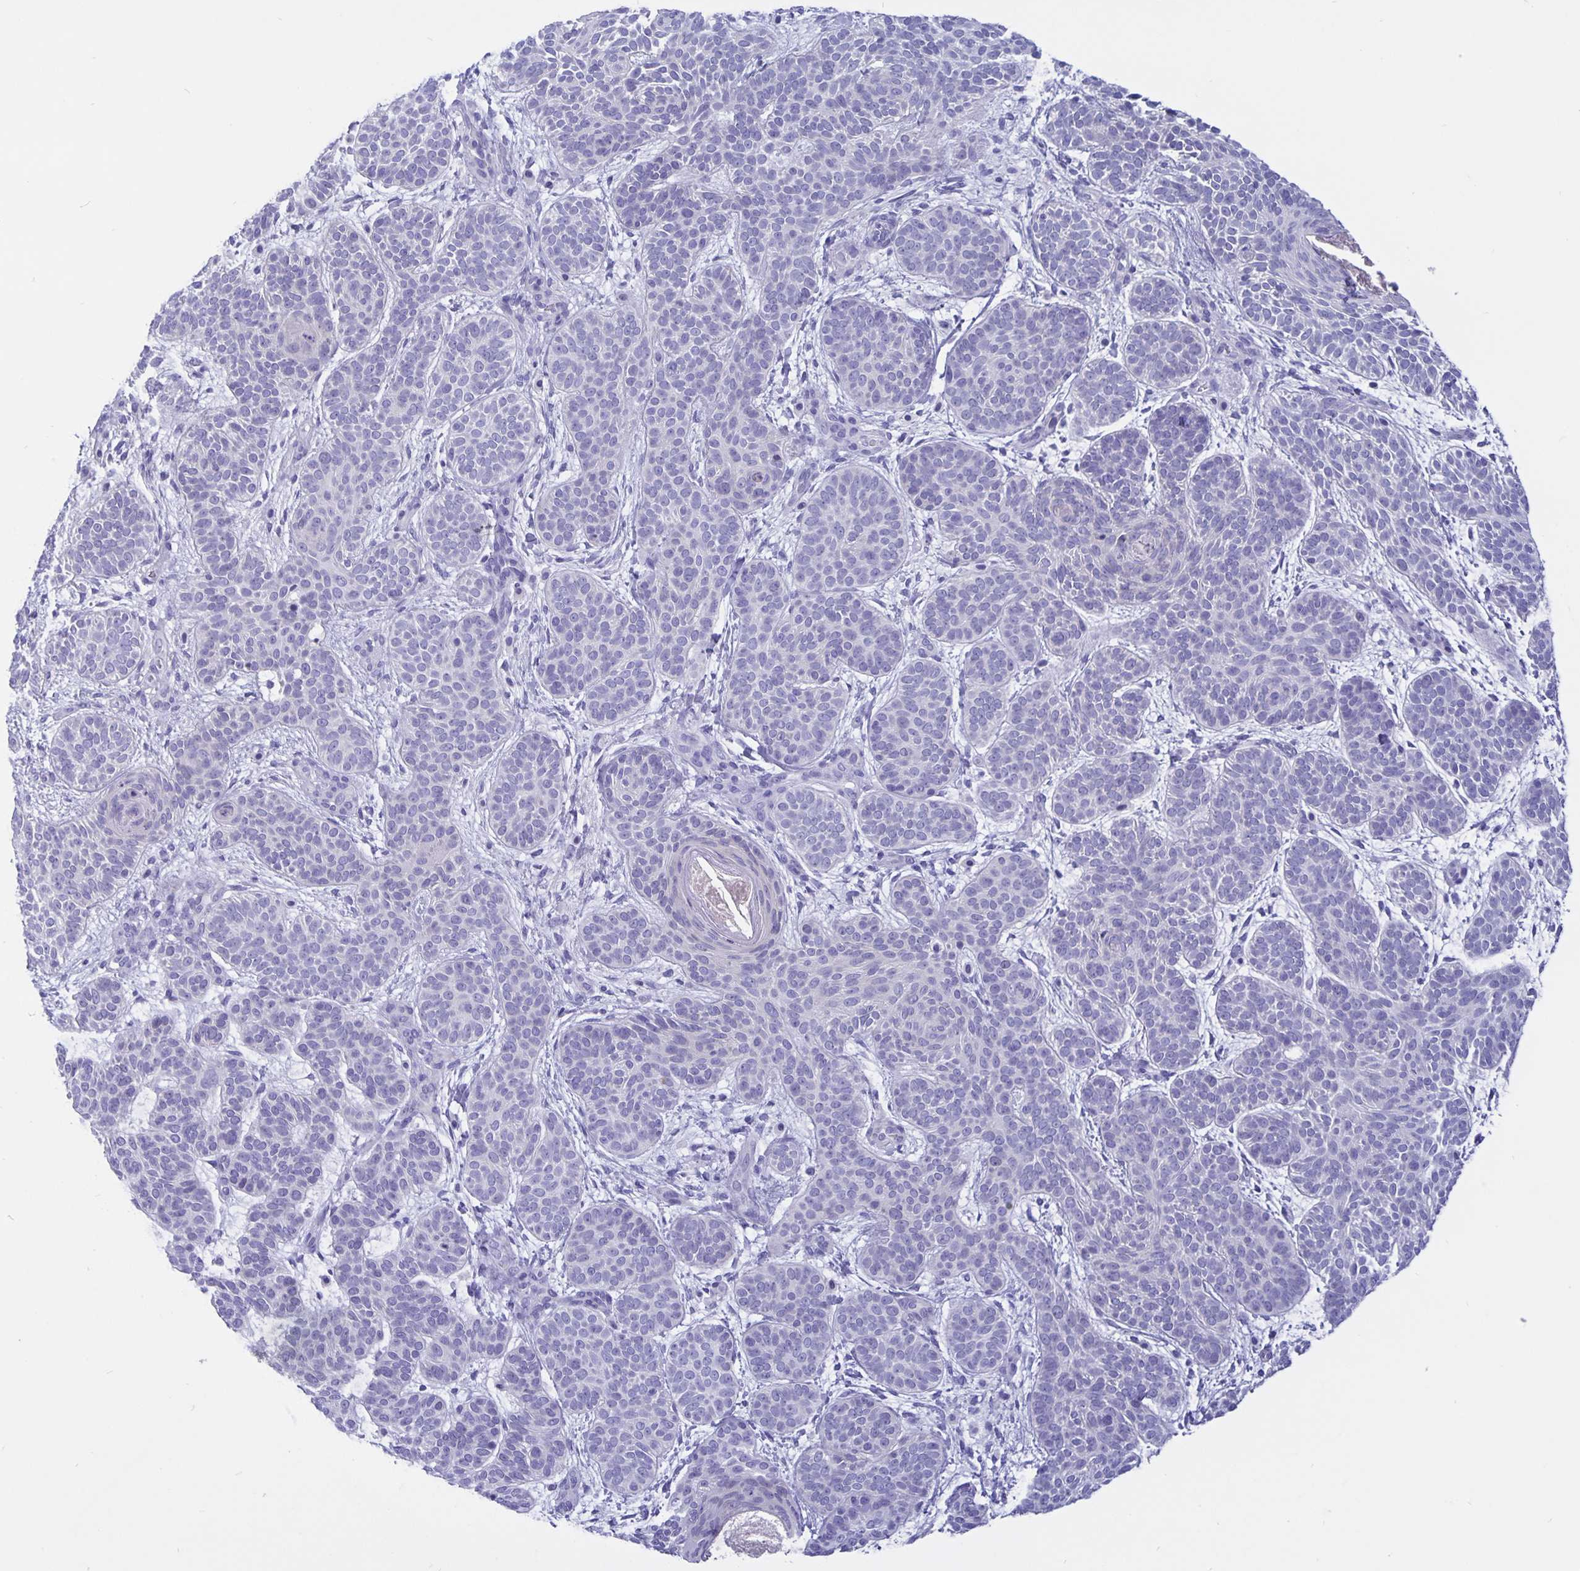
{"staining": {"intensity": "negative", "quantity": "none", "location": "none"}, "tissue": "skin cancer", "cell_type": "Tumor cells", "image_type": "cancer", "snomed": [{"axis": "morphology", "description": "Basal cell carcinoma"}, {"axis": "topography", "description": "Skin"}], "caption": "The histopathology image exhibits no significant staining in tumor cells of basal cell carcinoma (skin). (DAB immunohistochemistry (IHC) with hematoxylin counter stain).", "gene": "ERMN", "patient": {"sex": "female", "age": 82}}